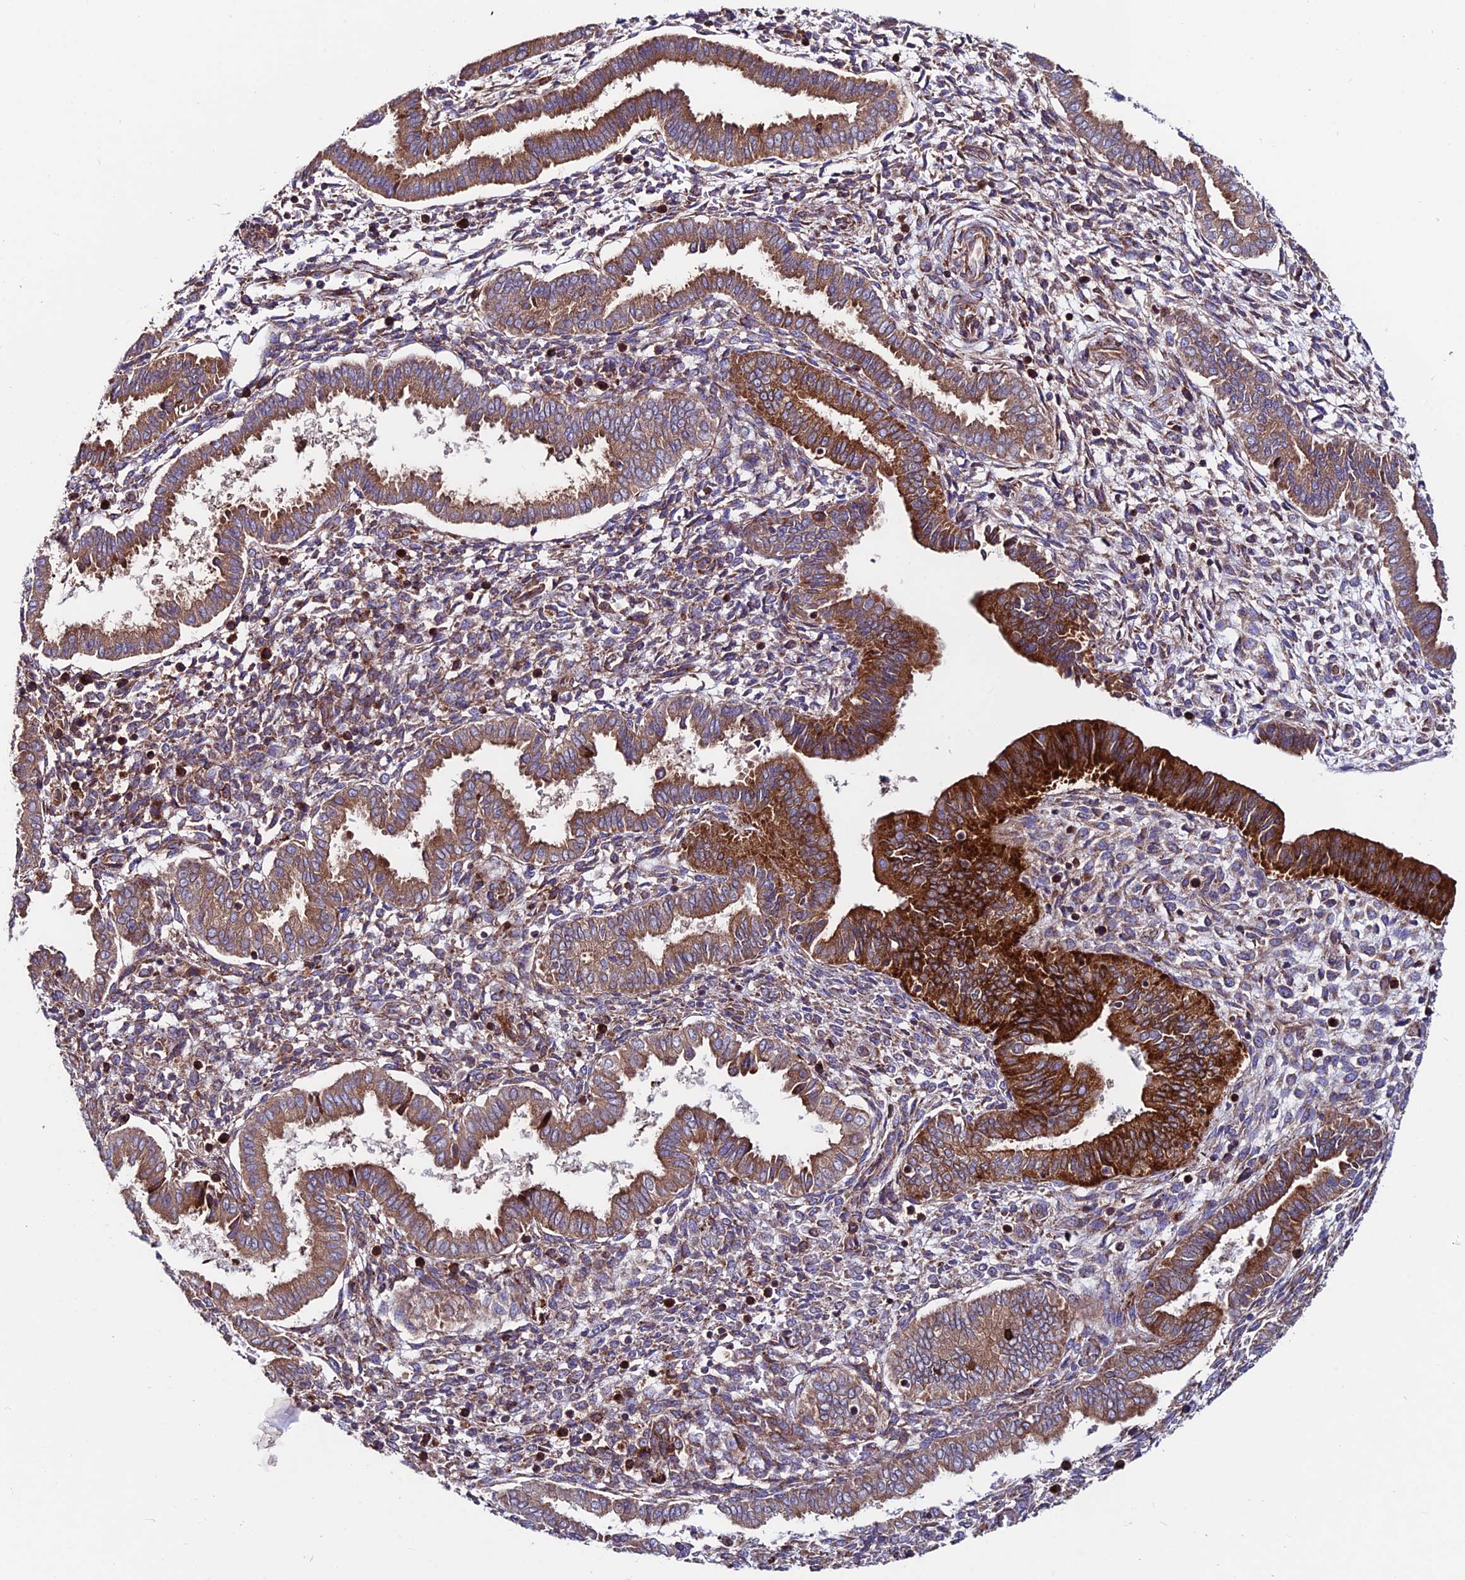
{"staining": {"intensity": "moderate", "quantity": "25%-75%", "location": "cytoplasmic/membranous"}, "tissue": "endometrium", "cell_type": "Cells in endometrial stroma", "image_type": "normal", "snomed": [{"axis": "morphology", "description": "Normal tissue, NOS"}, {"axis": "topography", "description": "Endometrium"}], "caption": "Brown immunohistochemical staining in benign endometrium demonstrates moderate cytoplasmic/membranous staining in approximately 25%-75% of cells in endometrial stroma. The protein is stained brown, and the nuclei are stained in blue (DAB (3,3'-diaminobenzidine) IHC with brightfield microscopy, high magnification).", "gene": "EIF3K", "patient": {"sex": "female", "age": 24}}